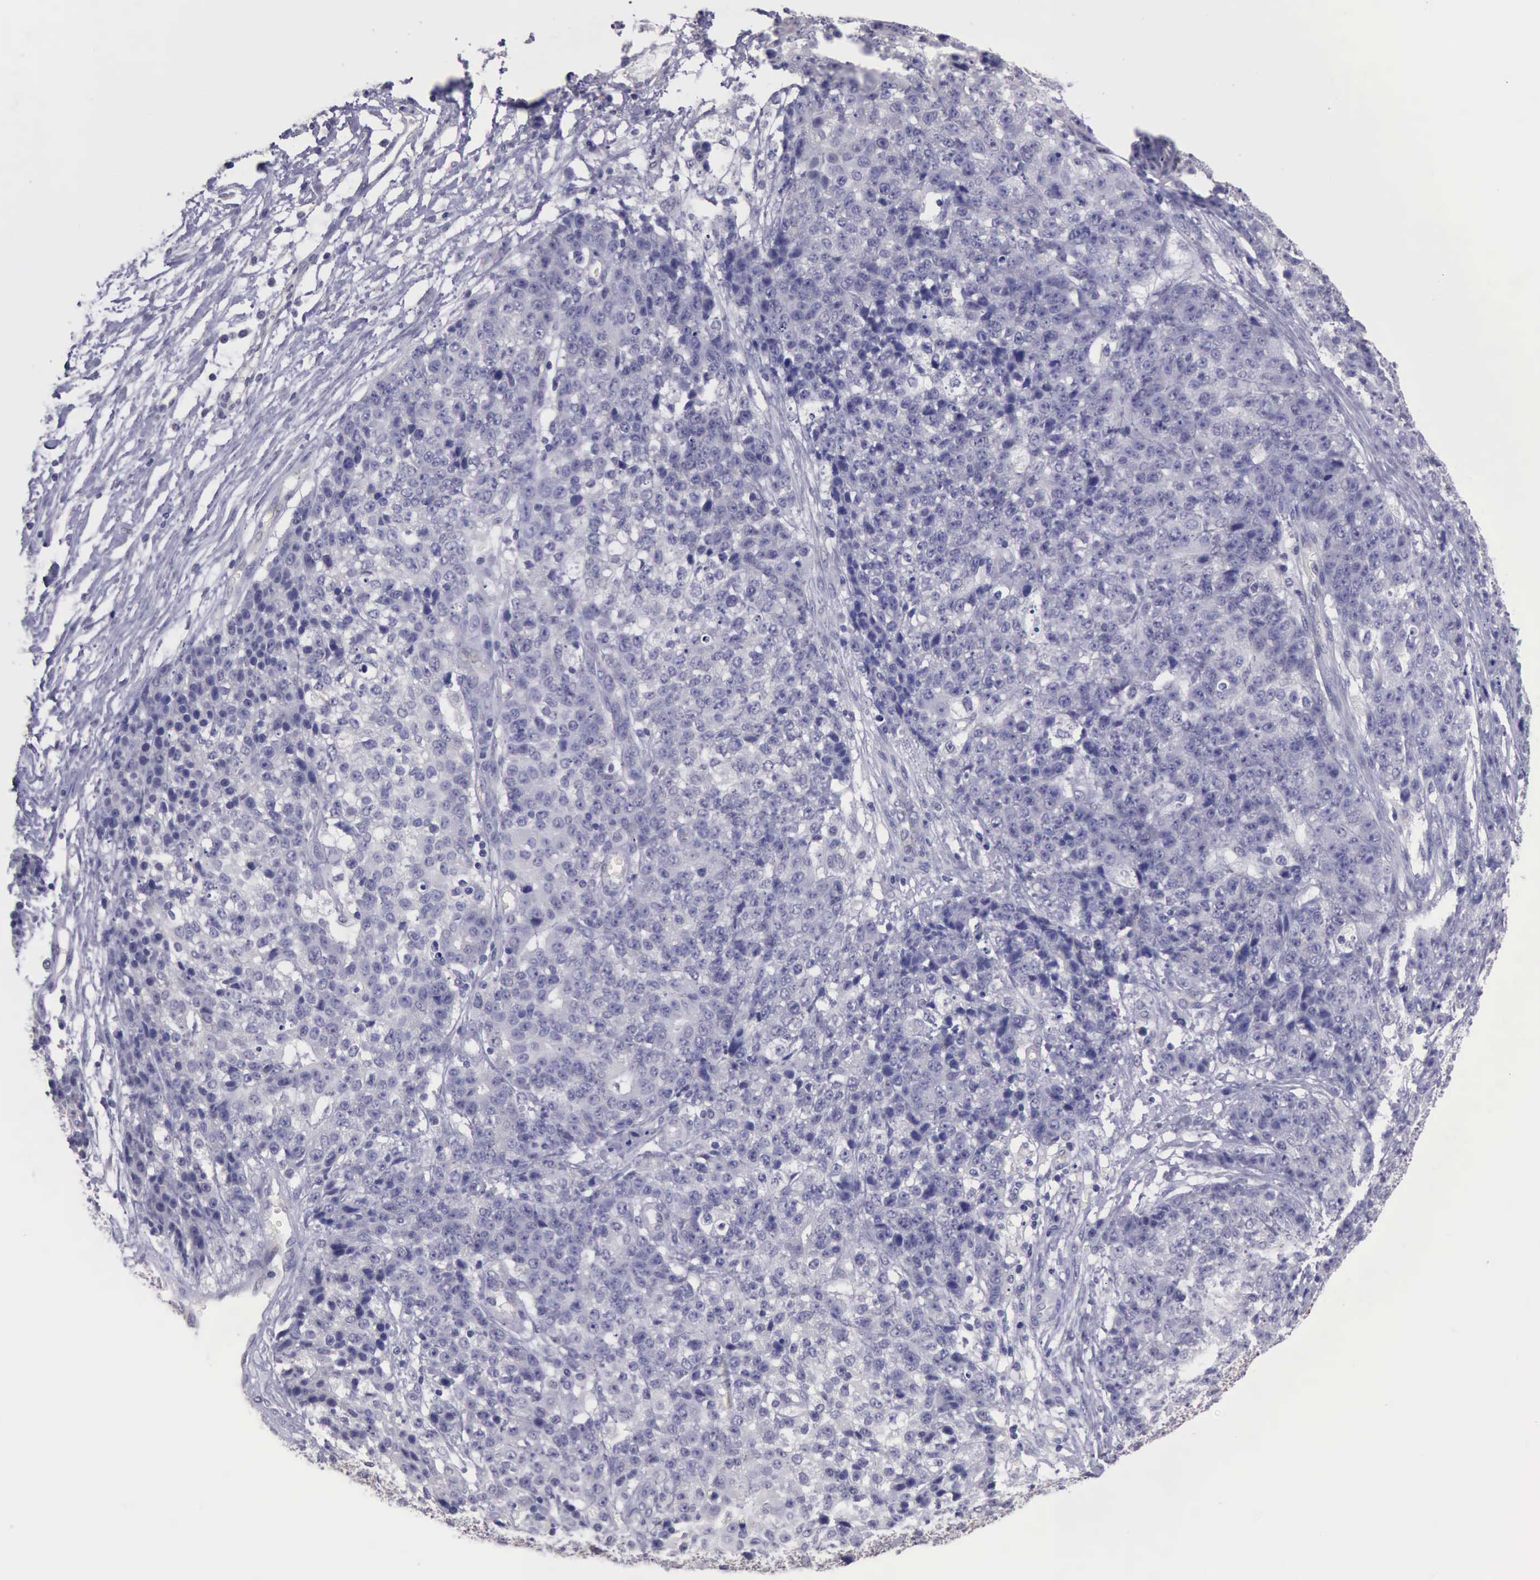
{"staining": {"intensity": "negative", "quantity": "none", "location": "none"}, "tissue": "ovarian cancer", "cell_type": "Tumor cells", "image_type": "cancer", "snomed": [{"axis": "morphology", "description": "Carcinoma, endometroid"}, {"axis": "topography", "description": "Ovary"}], "caption": "This is an immunohistochemistry (IHC) image of human ovarian cancer (endometroid carcinoma). There is no positivity in tumor cells.", "gene": "KCND1", "patient": {"sex": "female", "age": 42}}